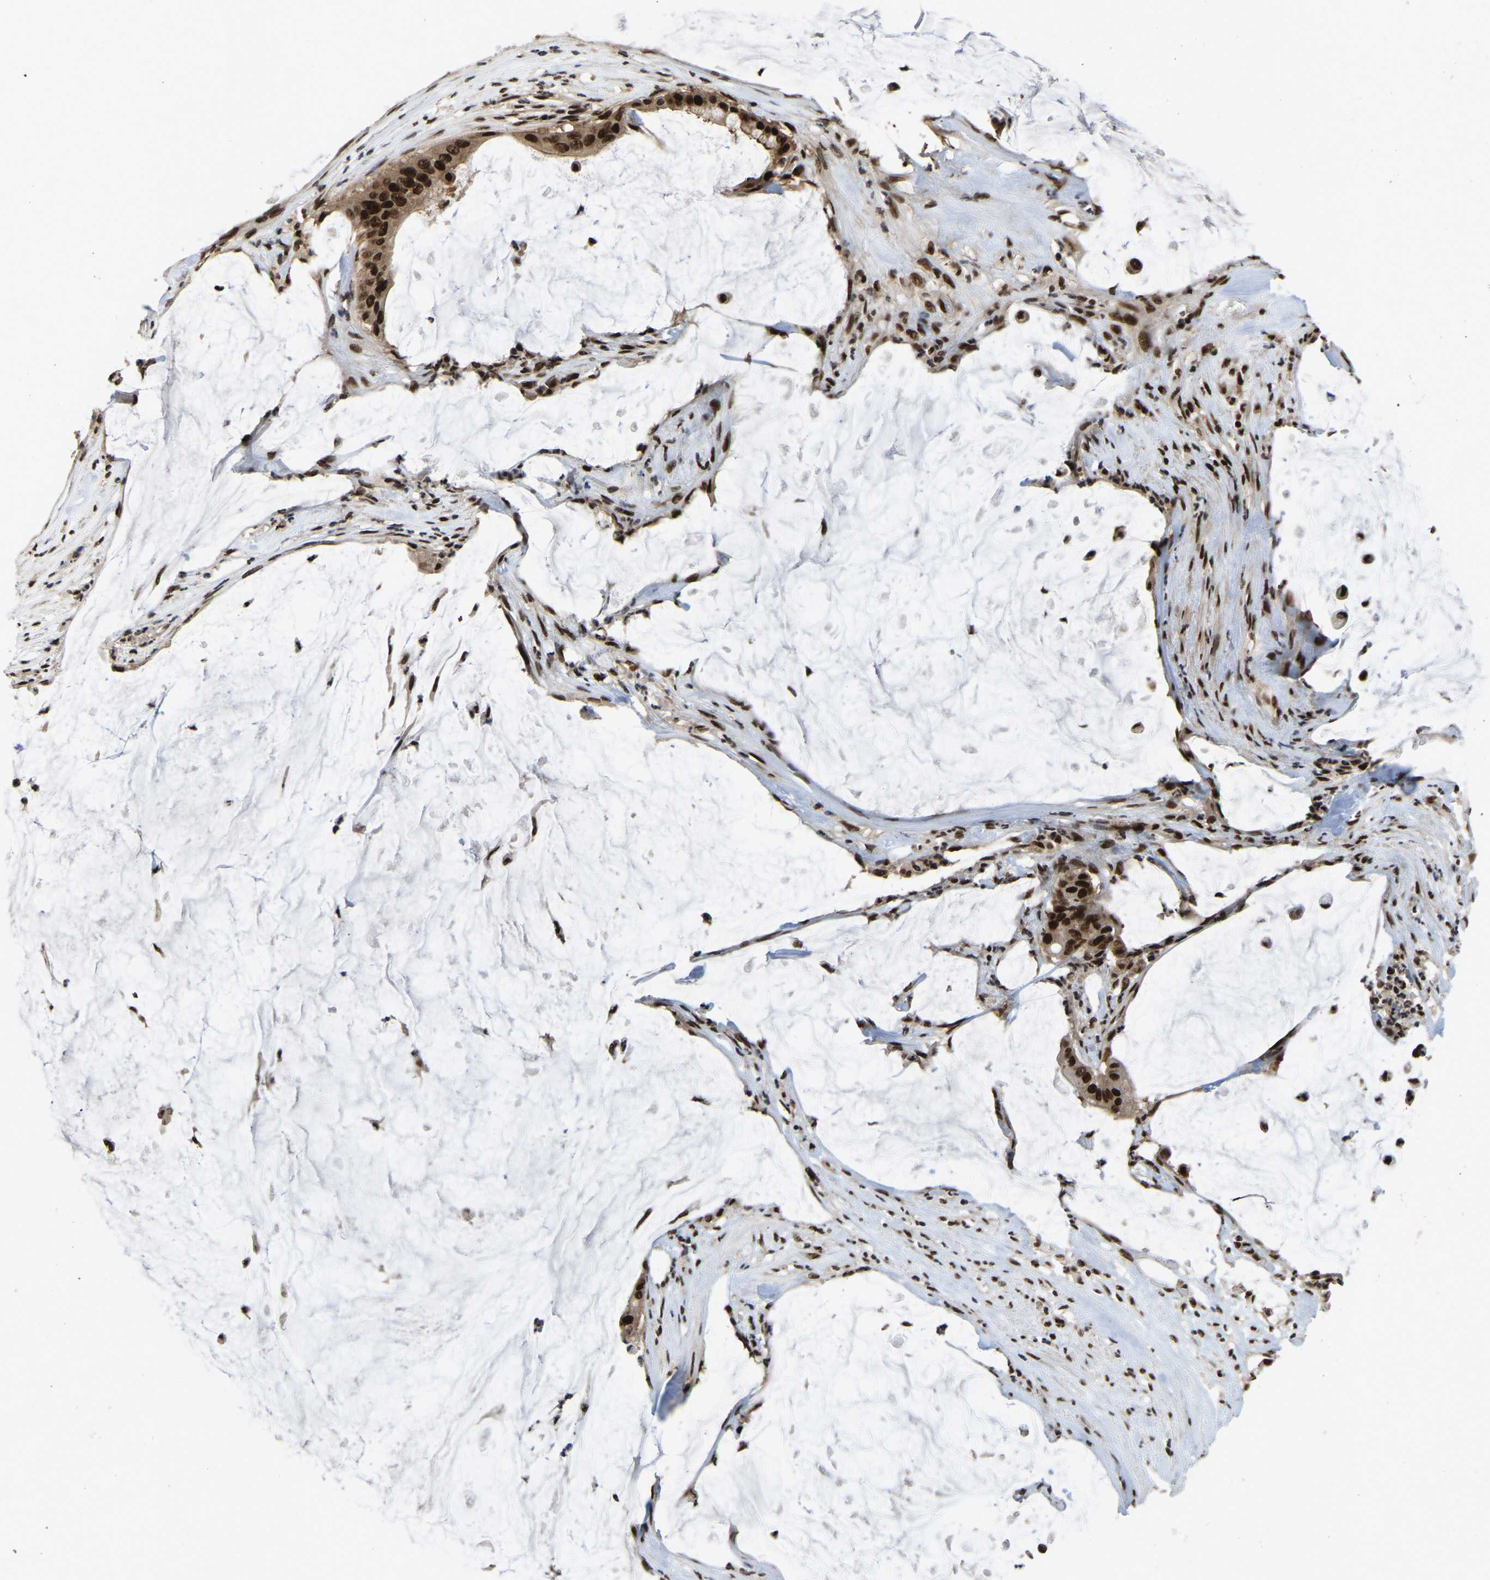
{"staining": {"intensity": "strong", "quantity": ">75%", "location": "nuclear"}, "tissue": "pancreatic cancer", "cell_type": "Tumor cells", "image_type": "cancer", "snomed": [{"axis": "morphology", "description": "Adenocarcinoma, NOS"}, {"axis": "topography", "description": "Pancreas"}], "caption": "A brown stain labels strong nuclear staining of a protein in pancreatic cancer tumor cells. Immunohistochemistry (ihc) stains the protein of interest in brown and the nuclei are stained blue.", "gene": "TBL1XR1", "patient": {"sex": "male", "age": 41}}